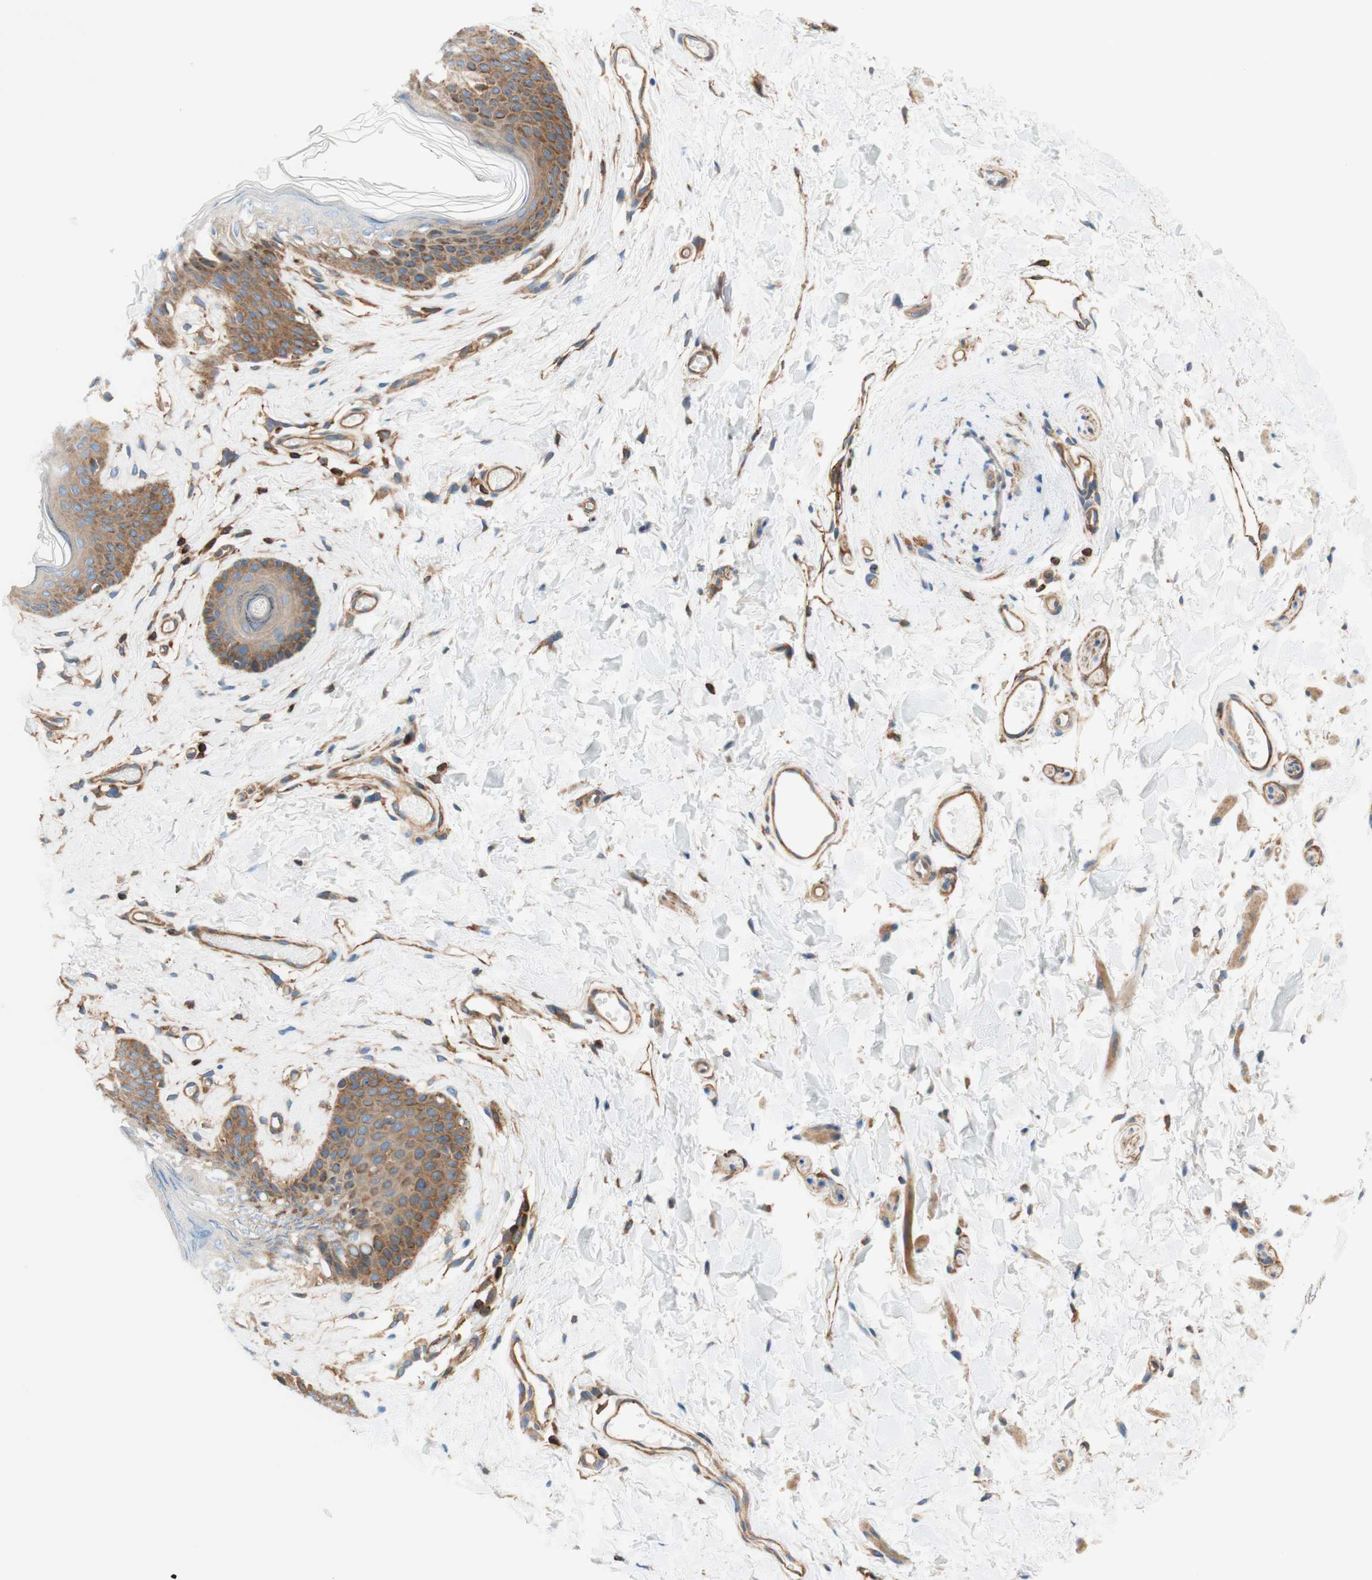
{"staining": {"intensity": "moderate", "quantity": "25%-75%", "location": "cytoplasmic/membranous"}, "tissue": "skin", "cell_type": "Epidermal cells", "image_type": "normal", "snomed": [{"axis": "morphology", "description": "Normal tissue, NOS"}, {"axis": "morphology", "description": "Inflammation, NOS"}, {"axis": "topography", "description": "Vulva"}], "caption": "Protein staining displays moderate cytoplasmic/membranous expression in about 25%-75% of epidermal cells in normal skin. (DAB = brown stain, brightfield microscopy at high magnification).", "gene": "VPS26A", "patient": {"sex": "female", "age": 84}}